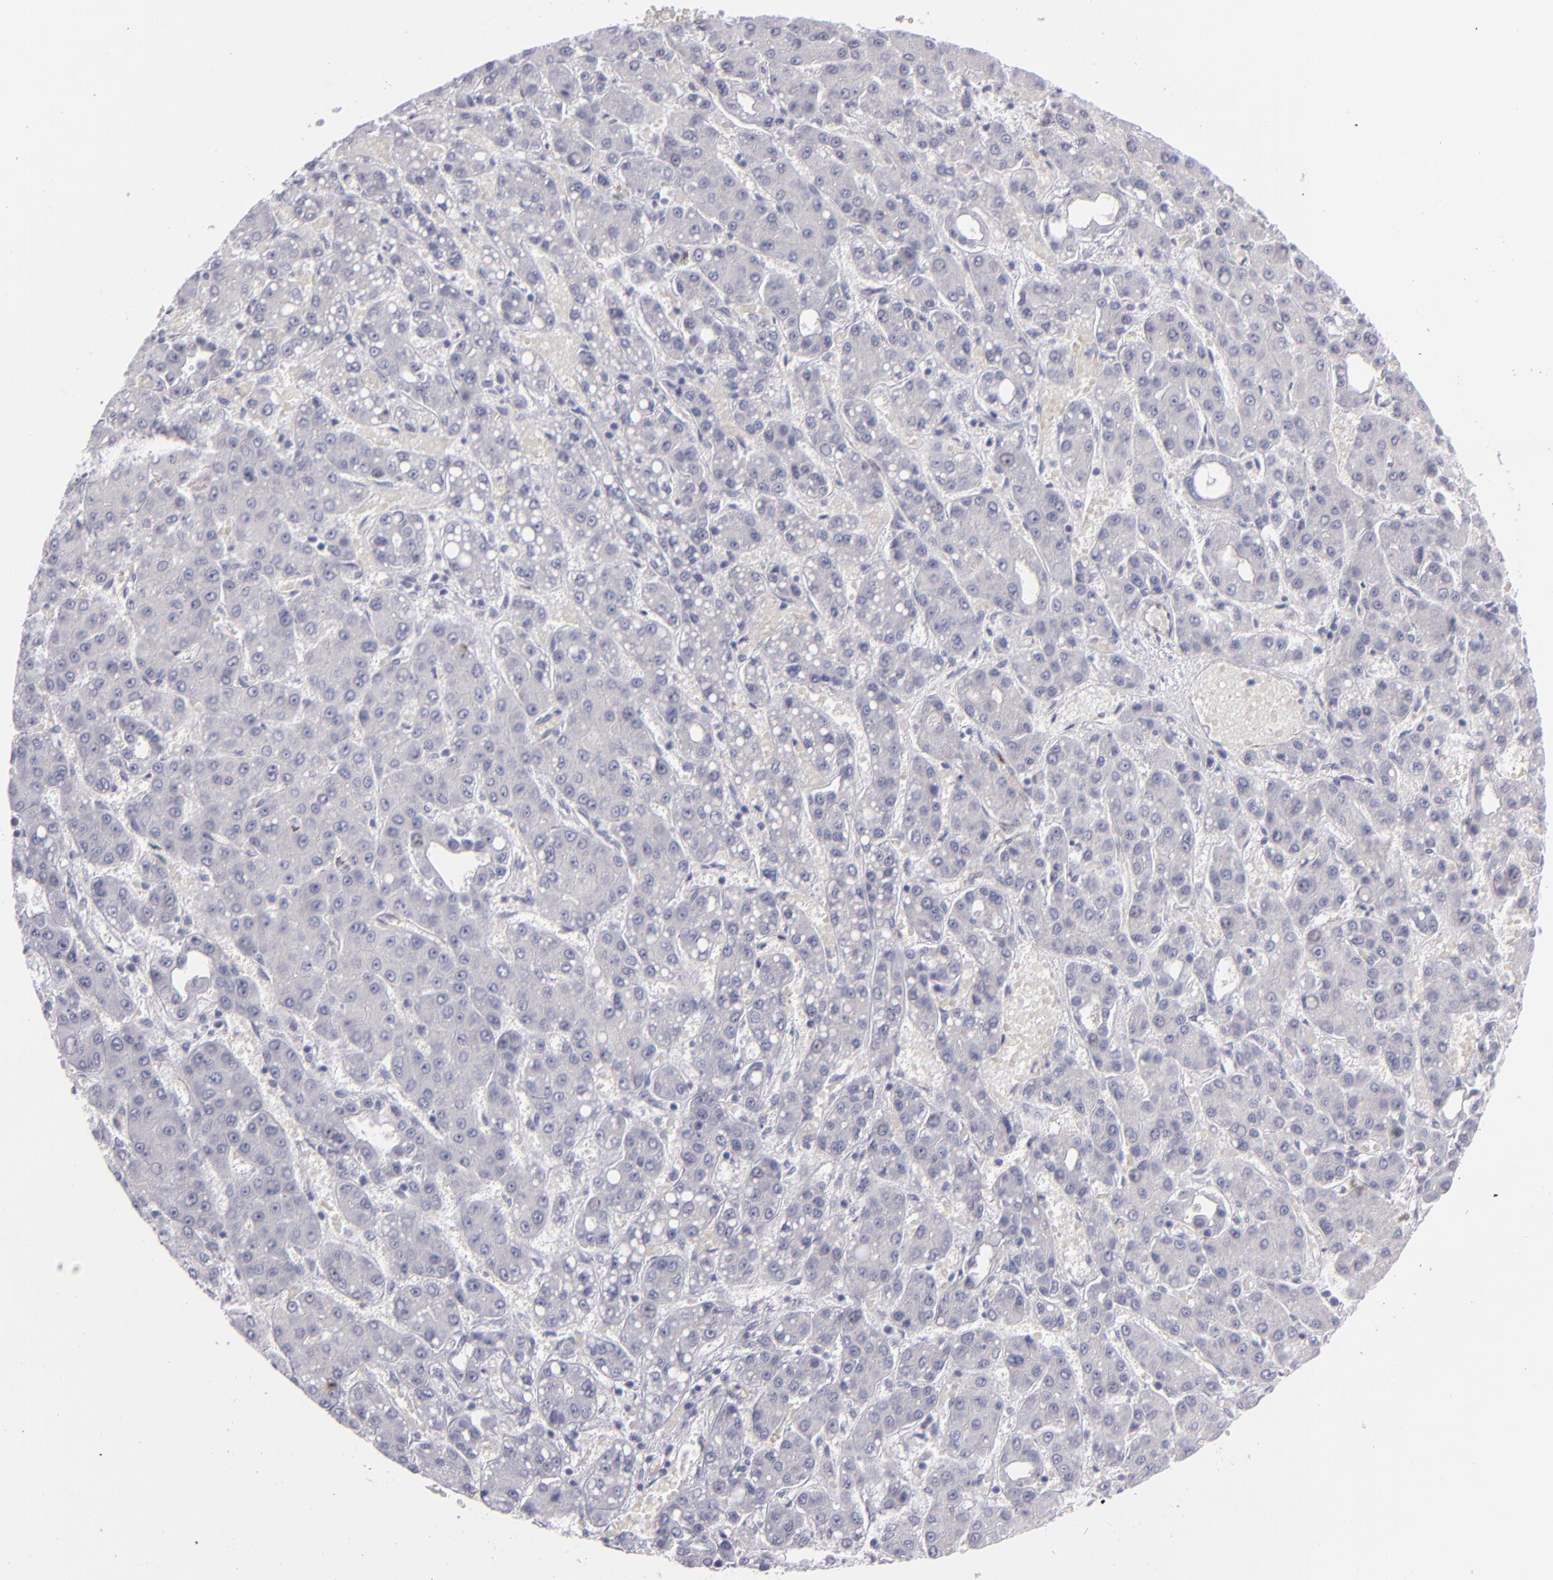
{"staining": {"intensity": "negative", "quantity": "none", "location": "none"}, "tissue": "liver cancer", "cell_type": "Tumor cells", "image_type": "cancer", "snomed": [{"axis": "morphology", "description": "Carcinoma, Hepatocellular, NOS"}, {"axis": "topography", "description": "Liver"}], "caption": "Human liver cancer stained for a protein using immunohistochemistry (IHC) reveals no positivity in tumor cells.", "gene": "ITGB4", "patient": {"sex": "male", "age": 69}}